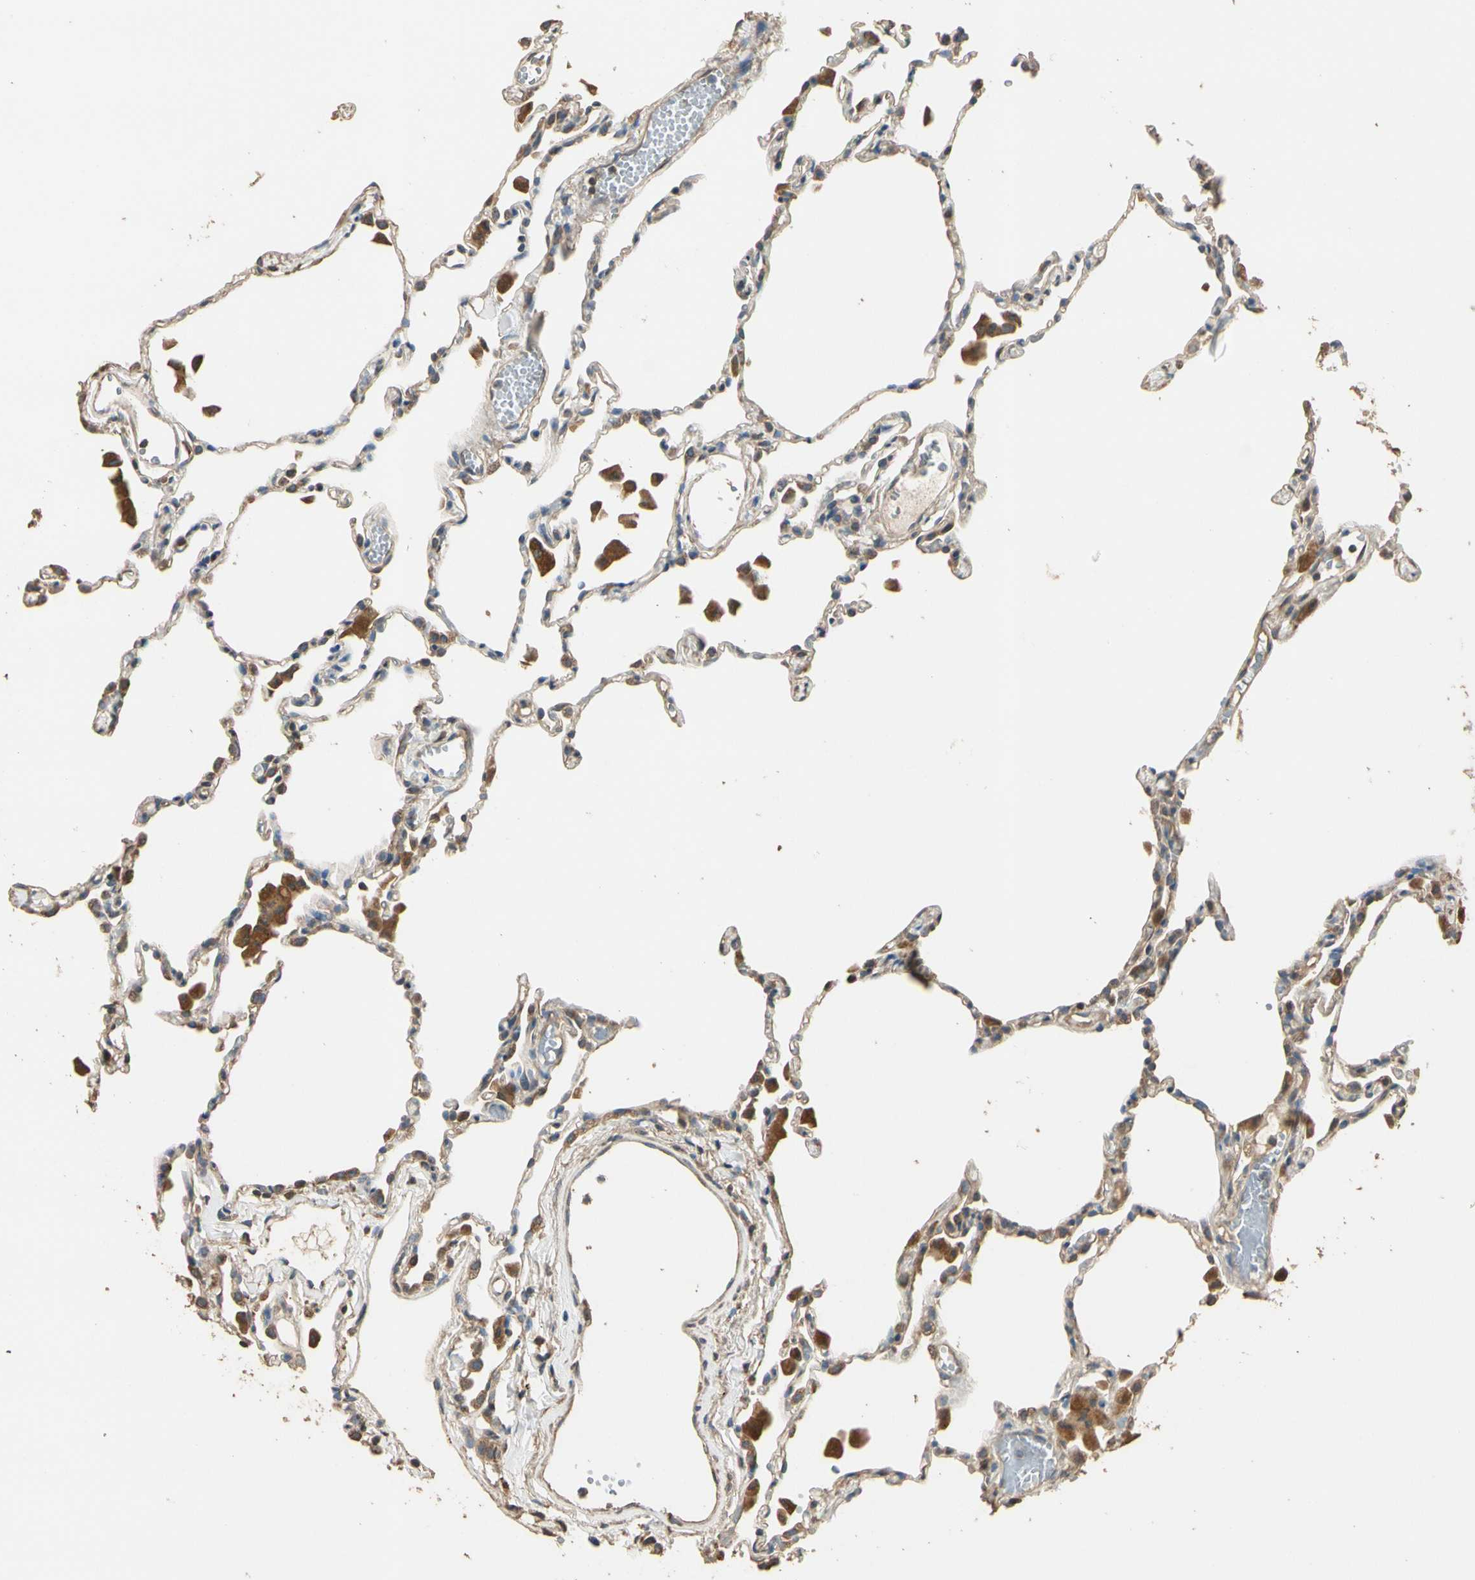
{"staining": {"intensity": "moderate", "quantity": "25%-75%", "location": "cytoplasmic/membranous"}, "tissue": "lung", "cell_type": "Alveolar cells", "image_type": "normal", "snomed": [{"axis": "morphology", "description": "Normal tissue, NOS"}, {"axis": "topography", "description": "Lung"}], "caption": "Brown immunohistochemical staining in unremarkable human lung displays moderate cytoplasmic/membranous staining in about 25%-75% of alveolar cells.", "gene": "STX18", "patient": {"sex": "female", "age": 49}}